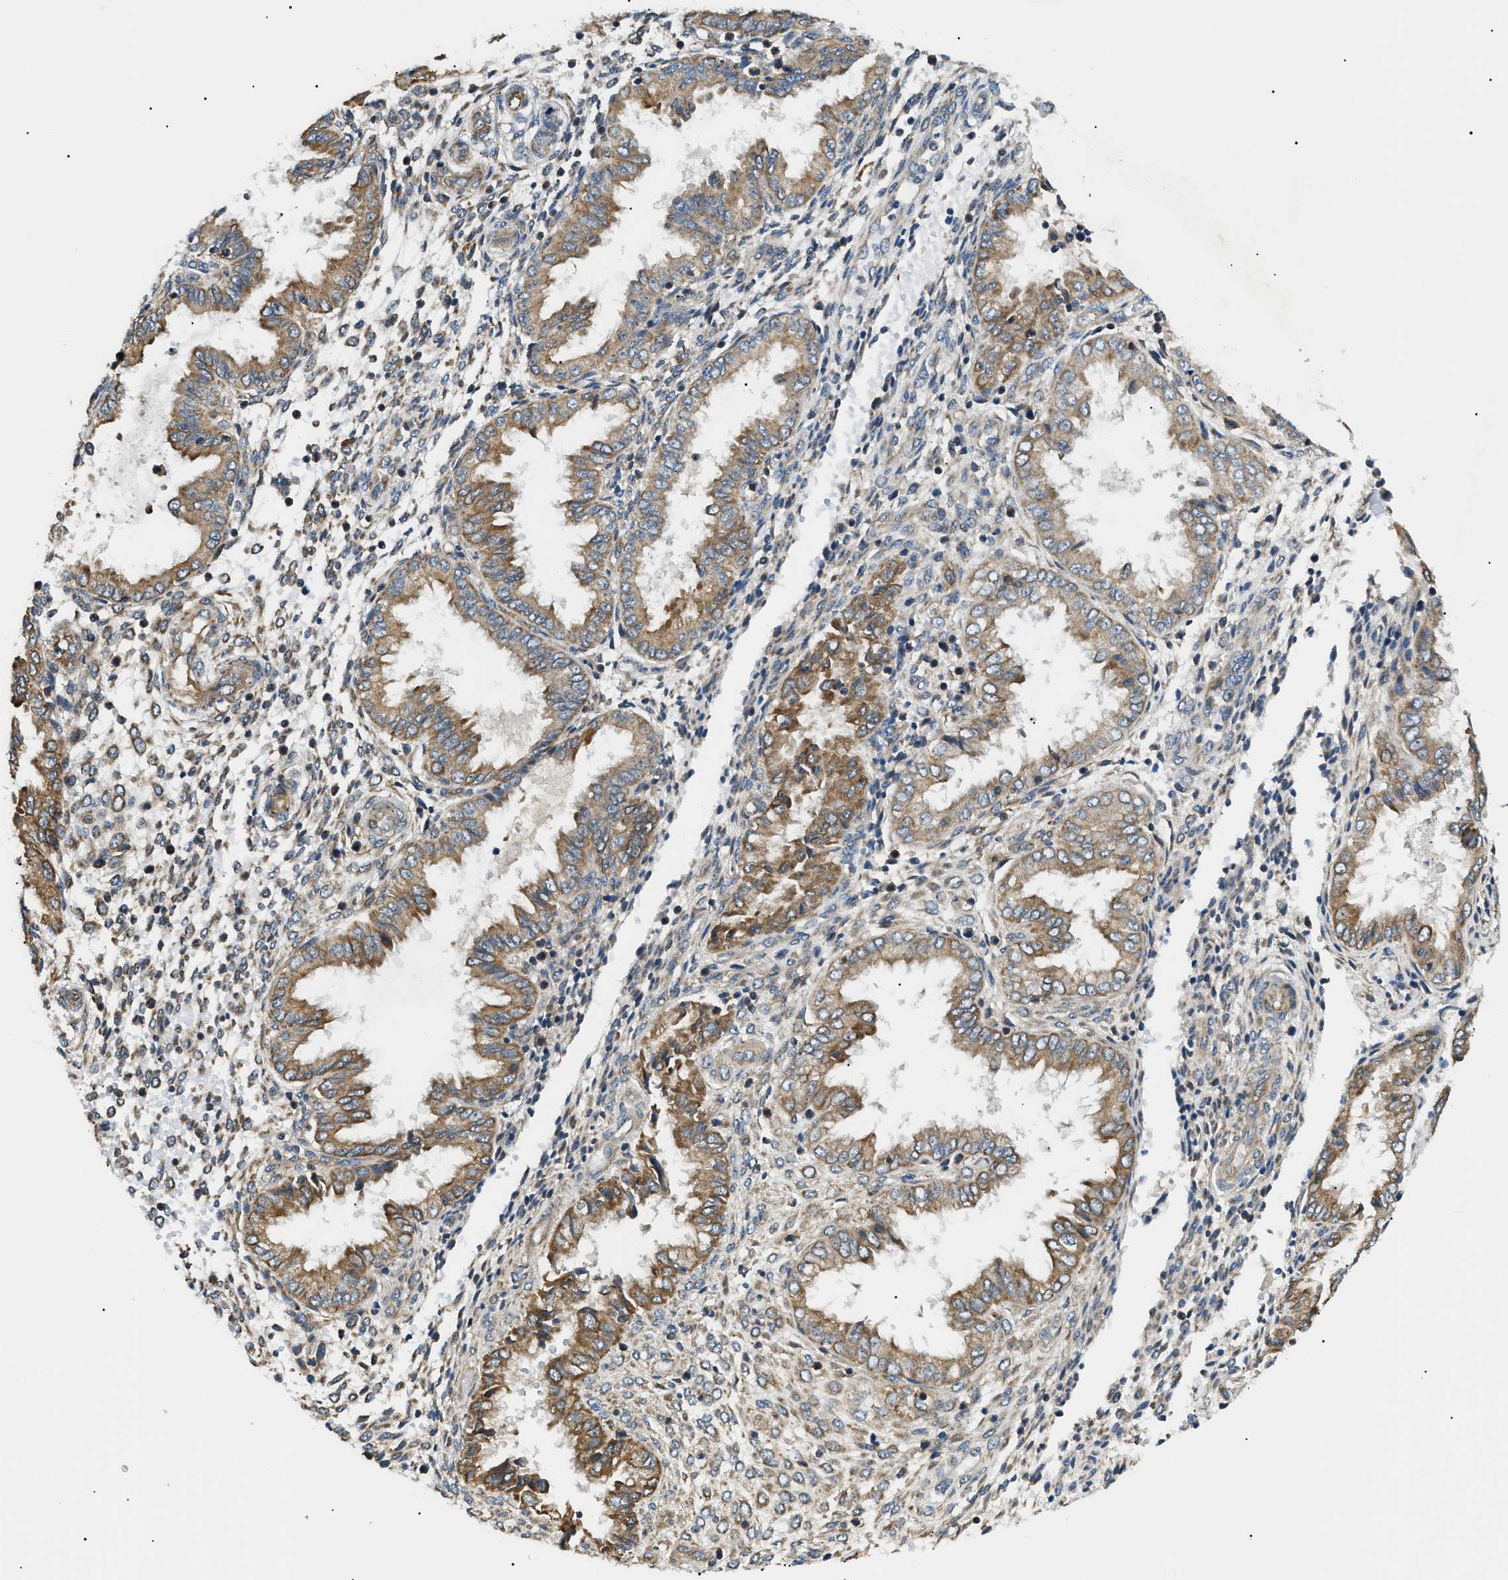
{"staining": {"intensity": "weak", "quantity": "25%-75%", "location": "cytoplasmic/membranous"}, "tissue": "endometrium", "cell_type": "Cells in endometrial stroma", "image_type": "normal", "snomed": [{"axis": "morphology", "description": "Normal tissue, NOS"}, {"axis": "topography", "description": "Endometrium"}], "caption": "Approximately 25%-75% of cells in endometrial stroma in normal human endometrium show weak cytoplasmic/membranous protein positivity as visualized by brown immunohistochemical staining.", "gene": "SRPK1", "patient": {"sex": "female", "age": 33}}